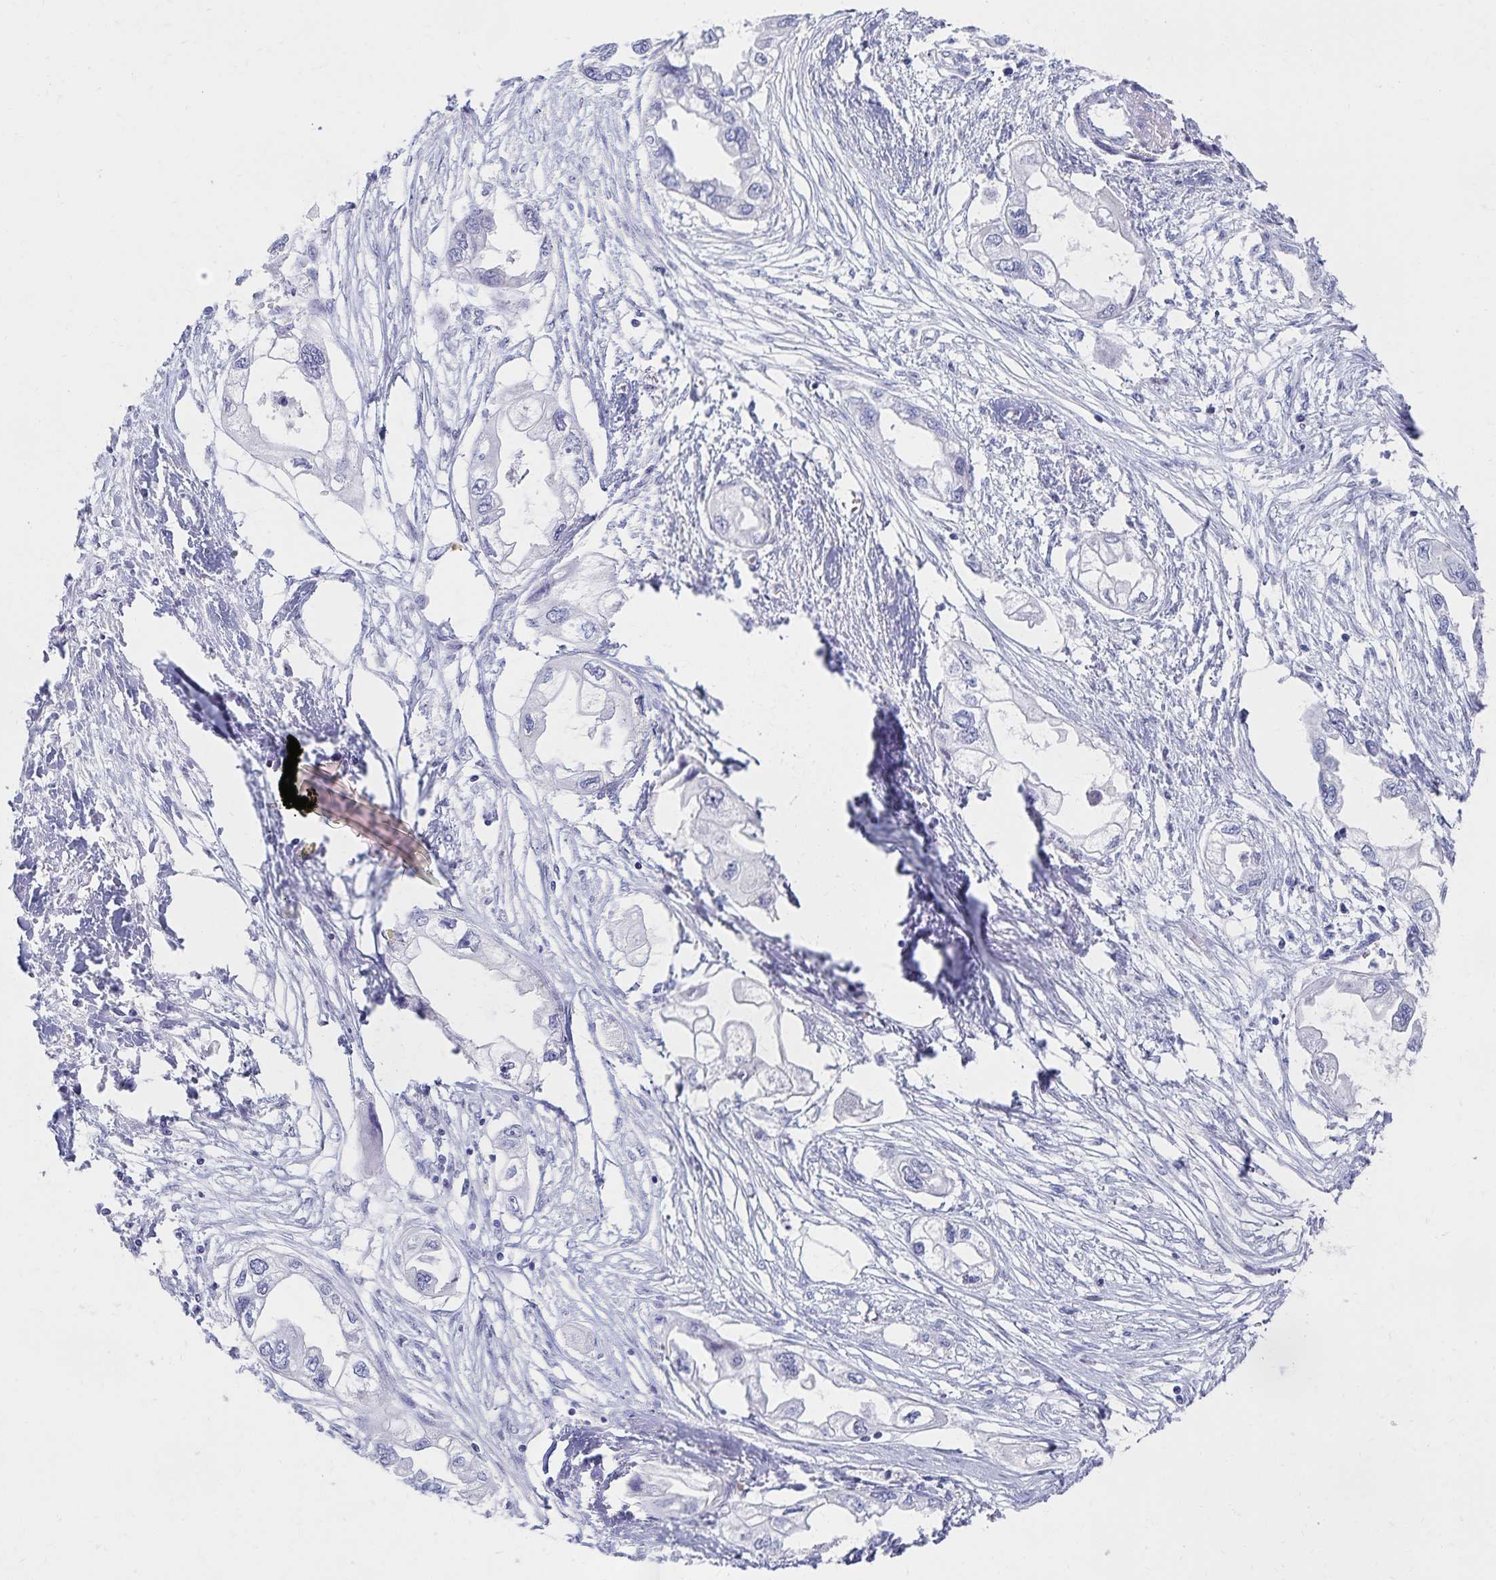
{"staining": {"intensity": "negative", "quantity": "none", "location": "none"}, "tissue": "endometrial cancer", "cell_type": "Tumor cells", "image_type": "cancer", "snomed": [{"axis": "morphology", "description": "Adenocarcinoma, NOS"}, {"axis": "morphology", "description": "Adenocarcinoma, metastatic, NOS"}, {"axis": "topography", "description": "Adipose tissue"}, {"axis": "topography", "description": "Endometrium"}], "caption": "Tumor cells show no significant positivity in endometrial cancer. (Immunohistochemistry (ihc), brightfield microscopy, high magnification).", "gene": "C2orf50", "patient": {"sex": "female", "age": 67}}